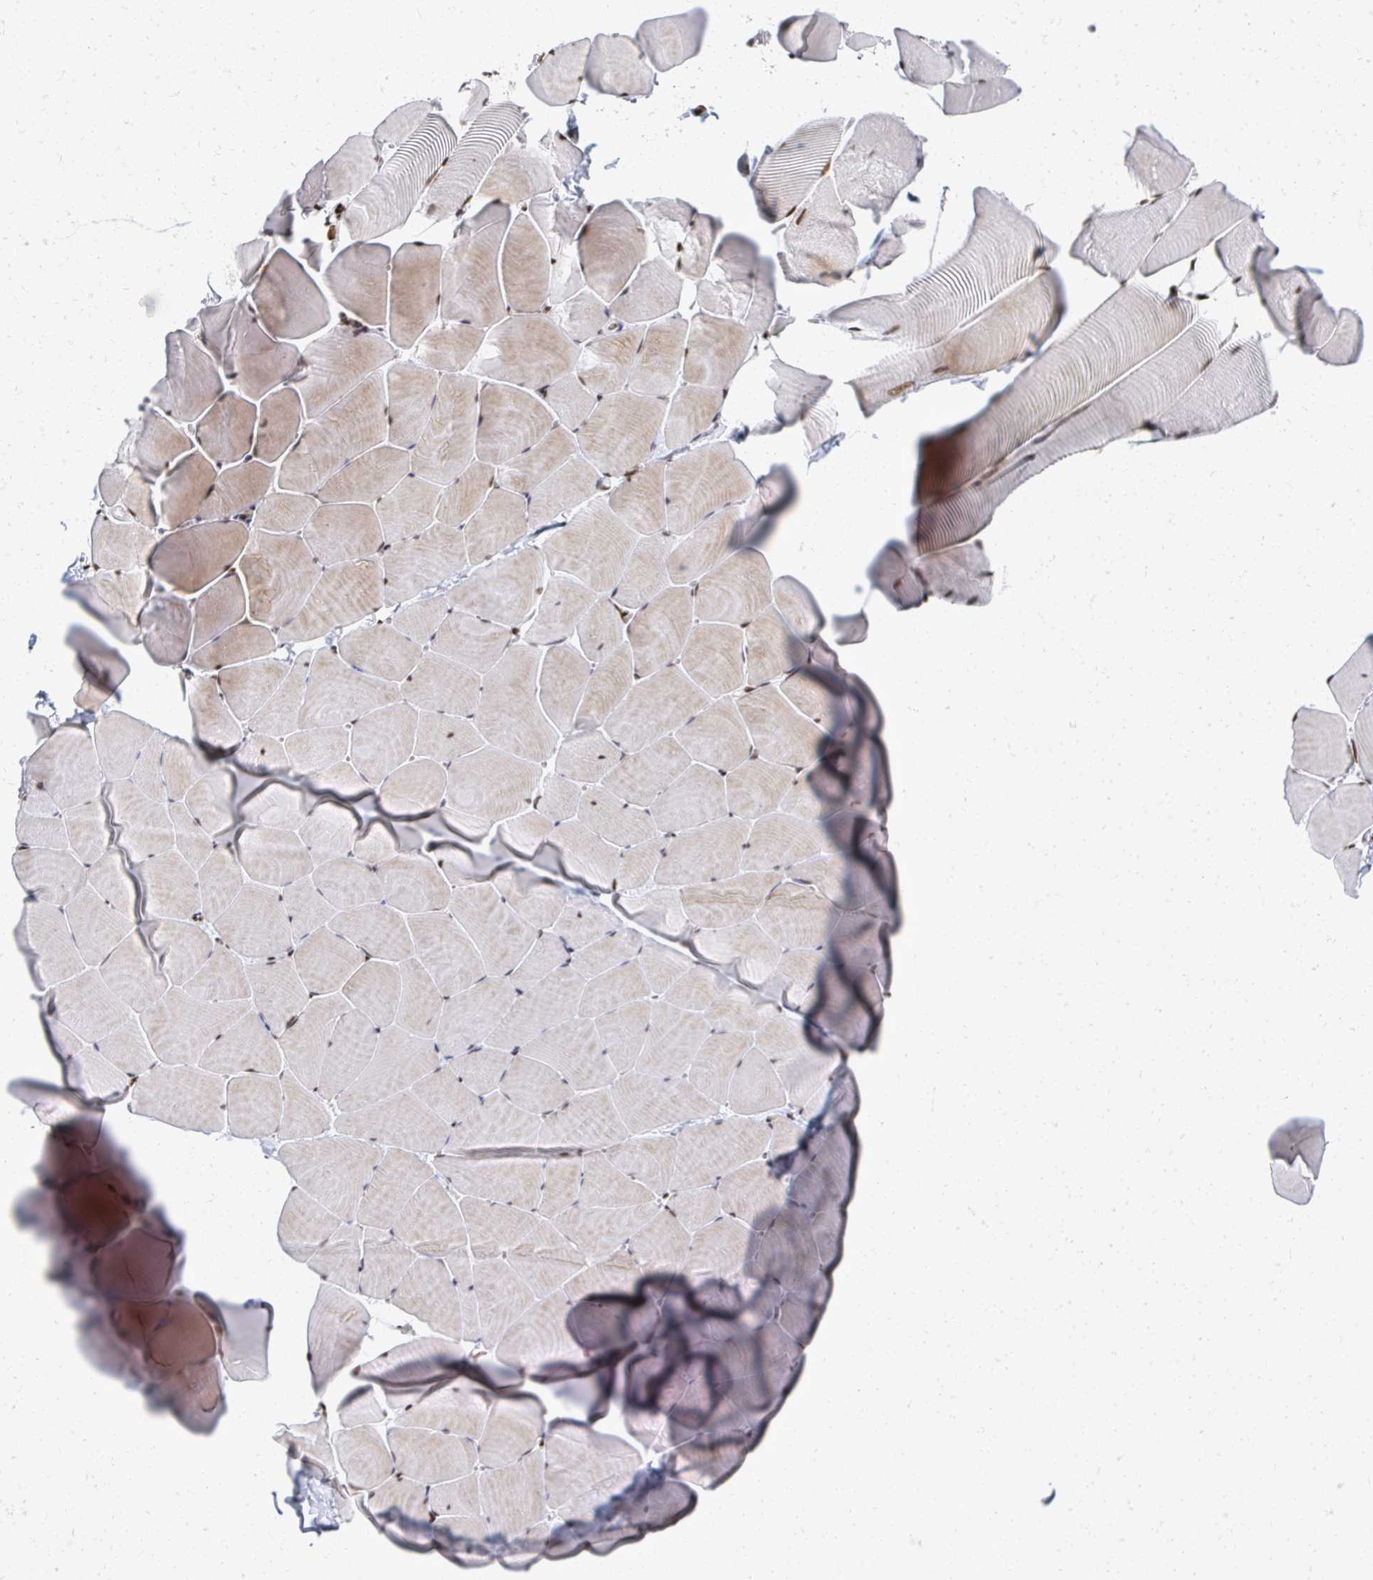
{"staining": {"intensity": "moderate", "quantity": "25%-75%", "location": "cytoplasmic/membranous,nuclear"}, "tissue": "skeletal muscle", "cell_type": "Myocytes", "image_type": "normal", "snomed": [{"axis": "morphology", "description": "Normal tissue, NOS"}, {"axis": "topography", "description": "Skeletal muscle"}], "caption": "Immunohistochemistry photomicrograph of normal skeletal muscle: skeletal muscle stained using immunohistochemistry (IHC) demonstrates medium levels of moderate protein expression localized specifically in the cytoplasmic/membranous,nuclear of myocytes, appearing as a cytoplasmic/membranous,nuclear brown color.", "gene": "RBBP4", "patient": {"sex": "male", "age": 25}}